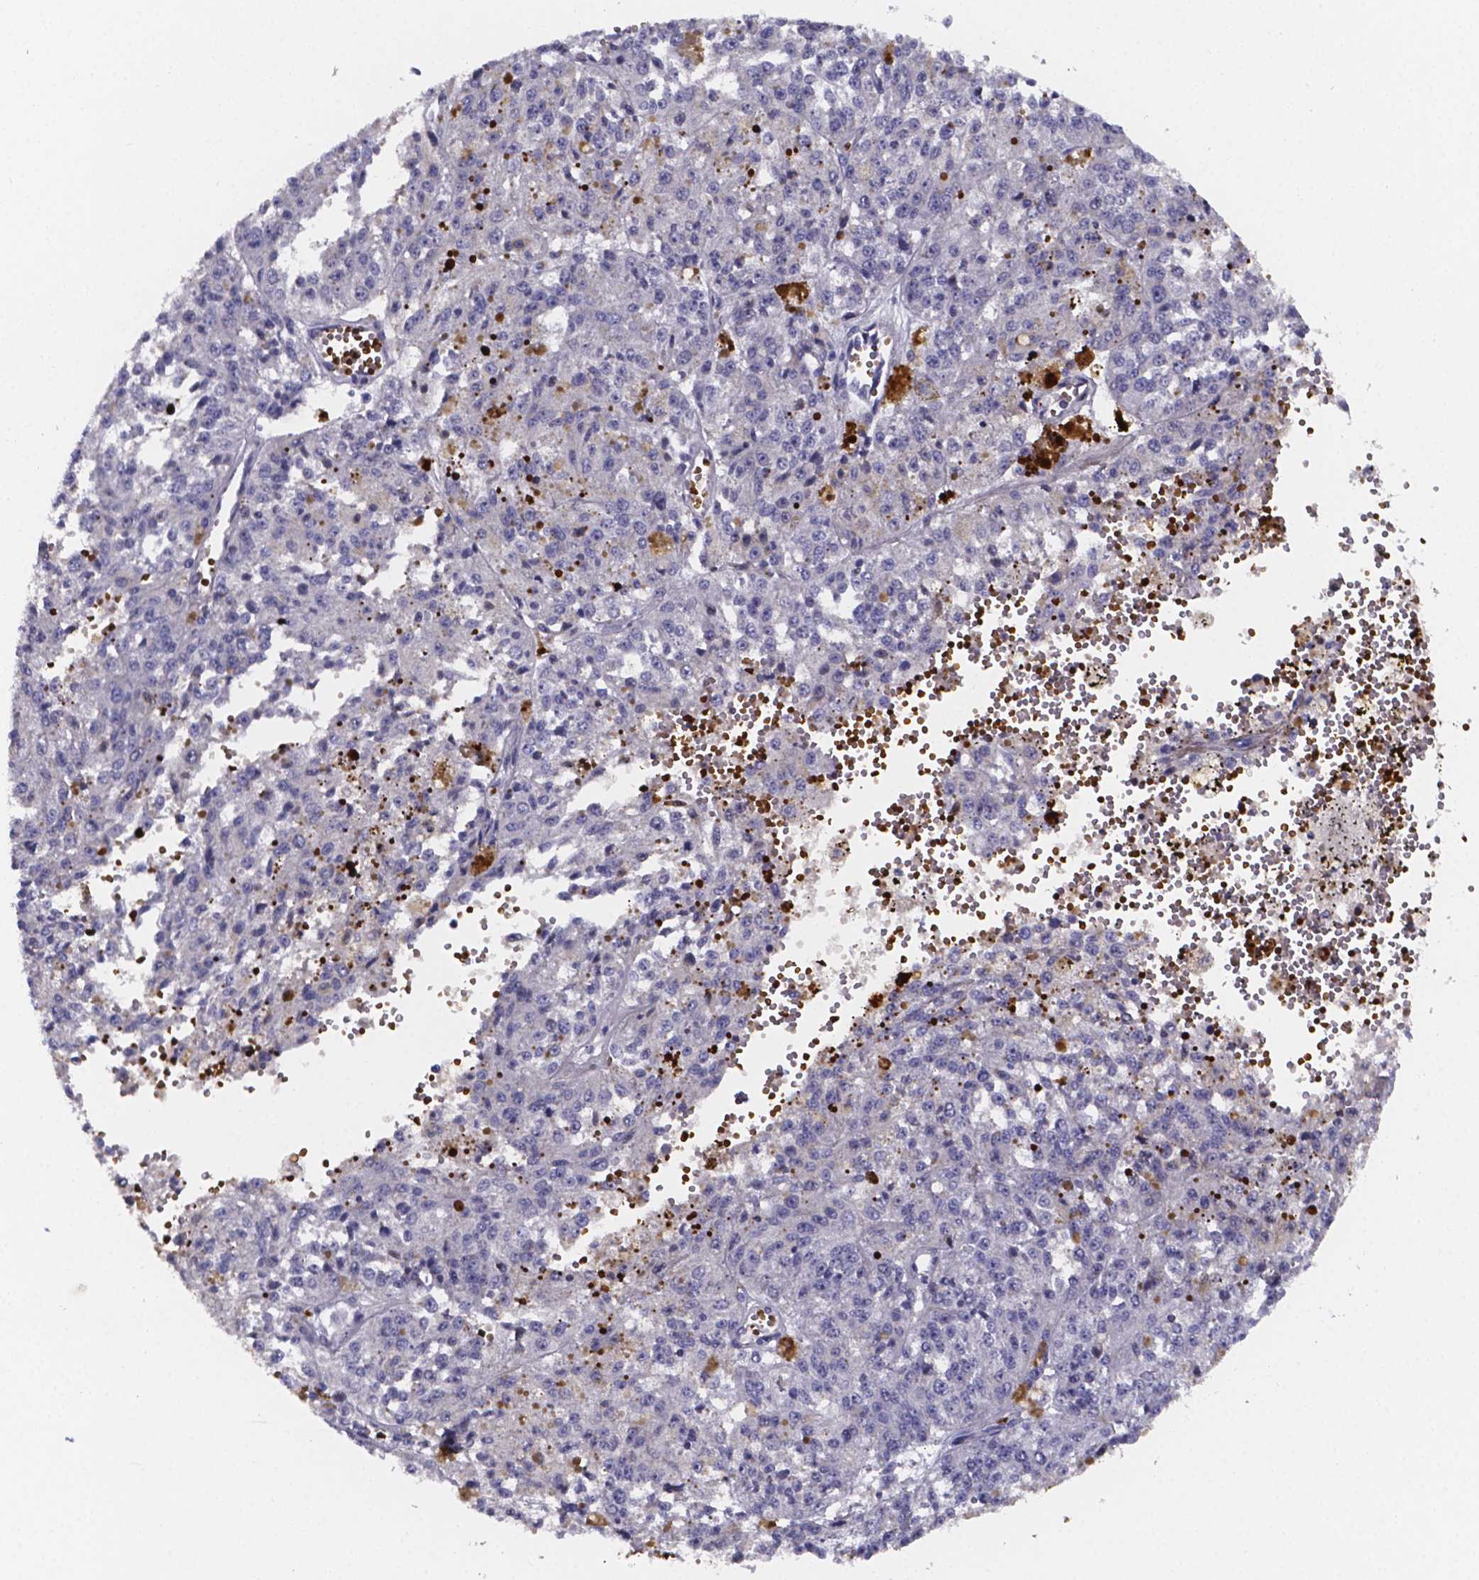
{"staining": {"intensity": "negative", "quantity": "none", "location": "none"}, "tissue": "melanoma", "cell_type": "Tumor cells", "image_type": "cancer", "snomed": [{"axis": "morphology", "description": "Malignant melanoma, Metastatic site"}, {"axis": "topography", "description": "Lymph node"}], "caption": "Tumor cells show no significant protein staining in melanoma. Brightfield microscopy of immunohistochemistry stained with DAB (brown) and hematoxylin (blue), captured at high magnification.", "gene": "GABRA3", "patient": {"sex": "female", "age": 64}}